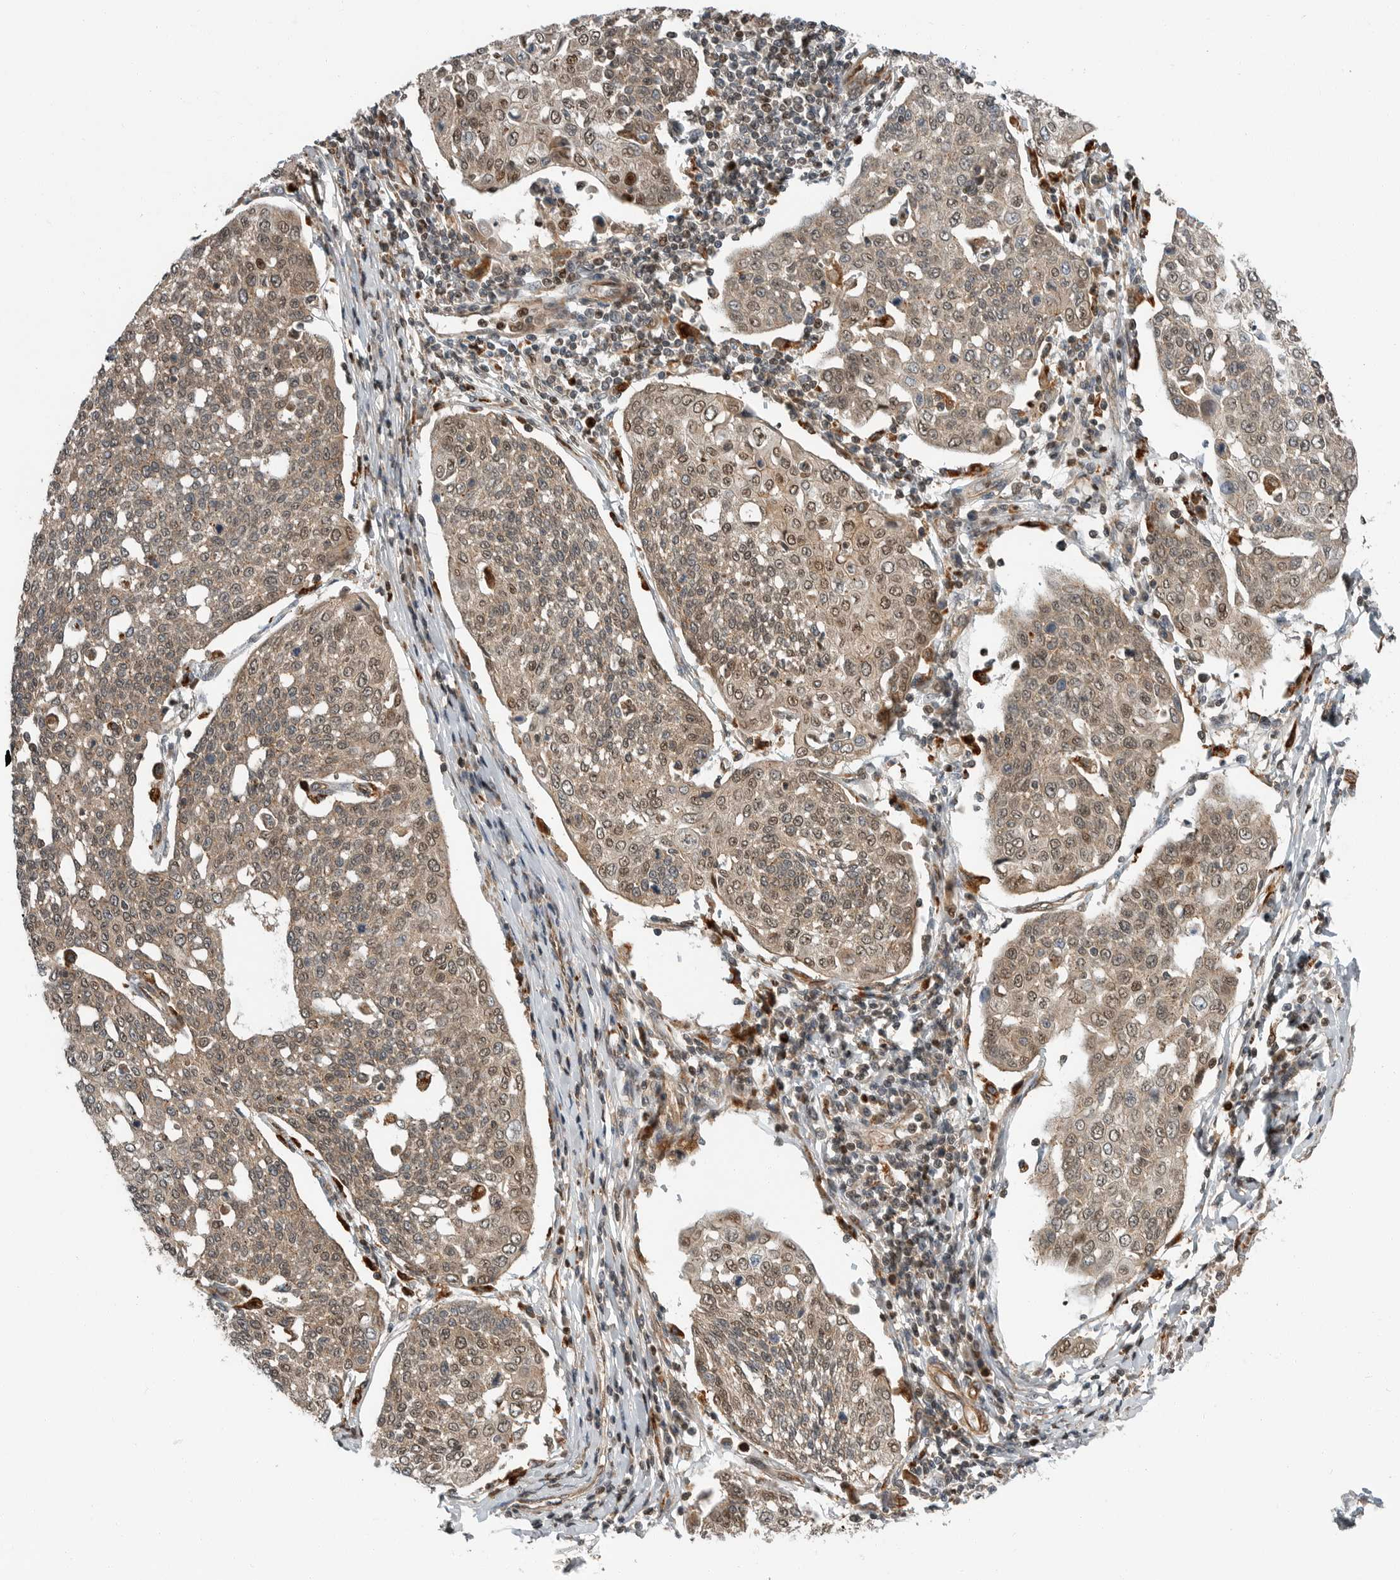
{"staining": {"intensity": "weak", "quantity": ">75%", "location": "cytoplasmic/membranous,nuclear"}, "tissue": "cervical cancer", "cell_type": "Tumor cells", "image_type": "cancer", "snomed": [{"axis": "morphology", "description": "Squamous cell carcinoma, NOS"}, {"axis": "topography", "description": "Cervix"}], "caption": "The photomicrograph reveals staining of cervical cancer, revealing weak cytoplasmic/membranous and nuclear protein positivity (brown color) within tumor cells.", "gene": "STRAP", "patient": {"sex": "female", "age": 34}}